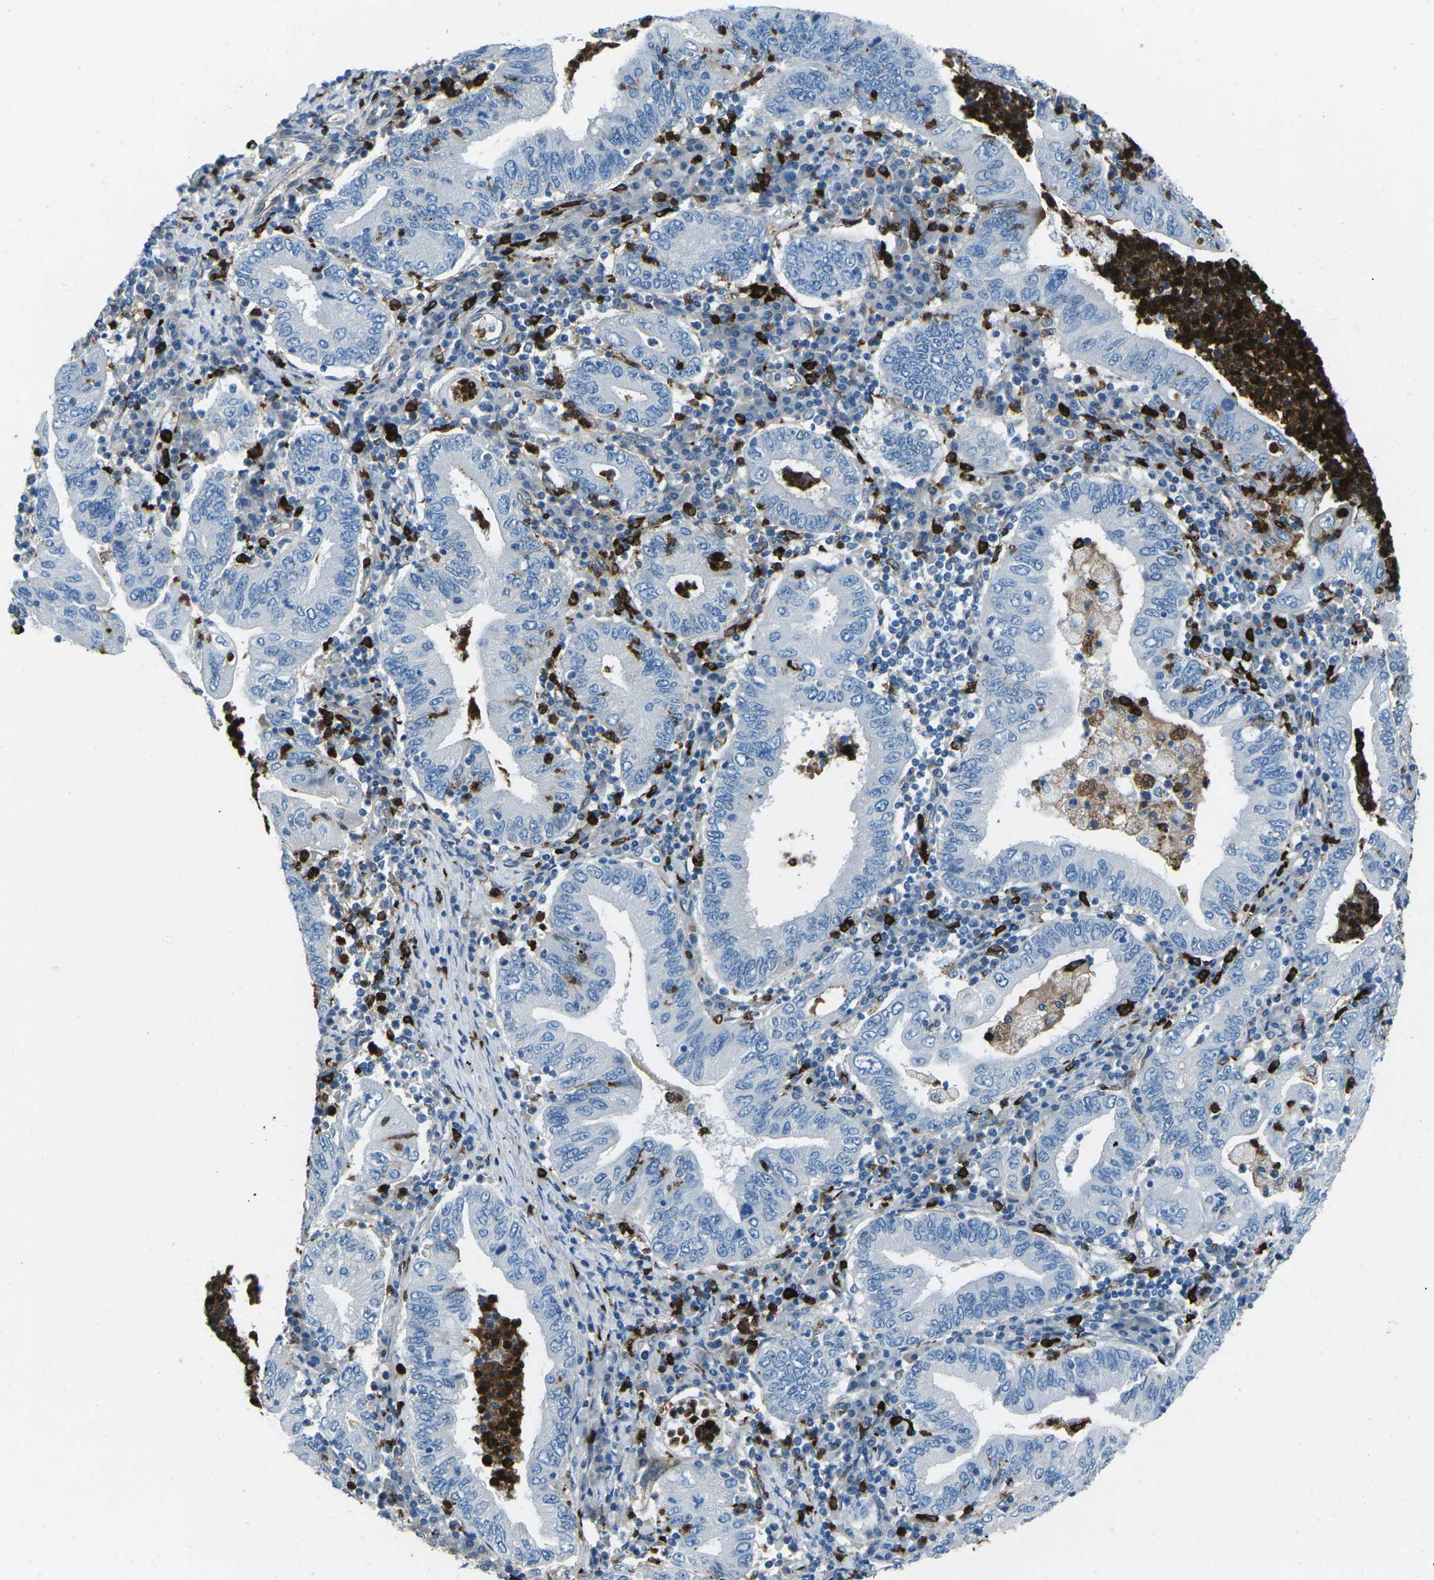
{"staining": {"intensity": "negative", "quantity": "none", "location": "none"}, "tissue": "stomach cancer", "cell_type": "Tumor cells", "image_type": "cancer", "snomed": [{"axis": "morphology", "description": "Normal tissue, NOS"}, {"axis": "morphology", "description": "Adenocarcinoma, NOS"}, {"axis": "topography", "description": "Esophagus"}, {"axis": "topography", "description": "Stomach, upper"}, {"axis": "topography", "description": "Peripheral nerve tissue"}], "caption": "Stomach adenocarcinoma stained for a protein using IHC shows no expression tumor cells.", "gene": "FCN1", "patient": {"sex": "male", "age": 62}}